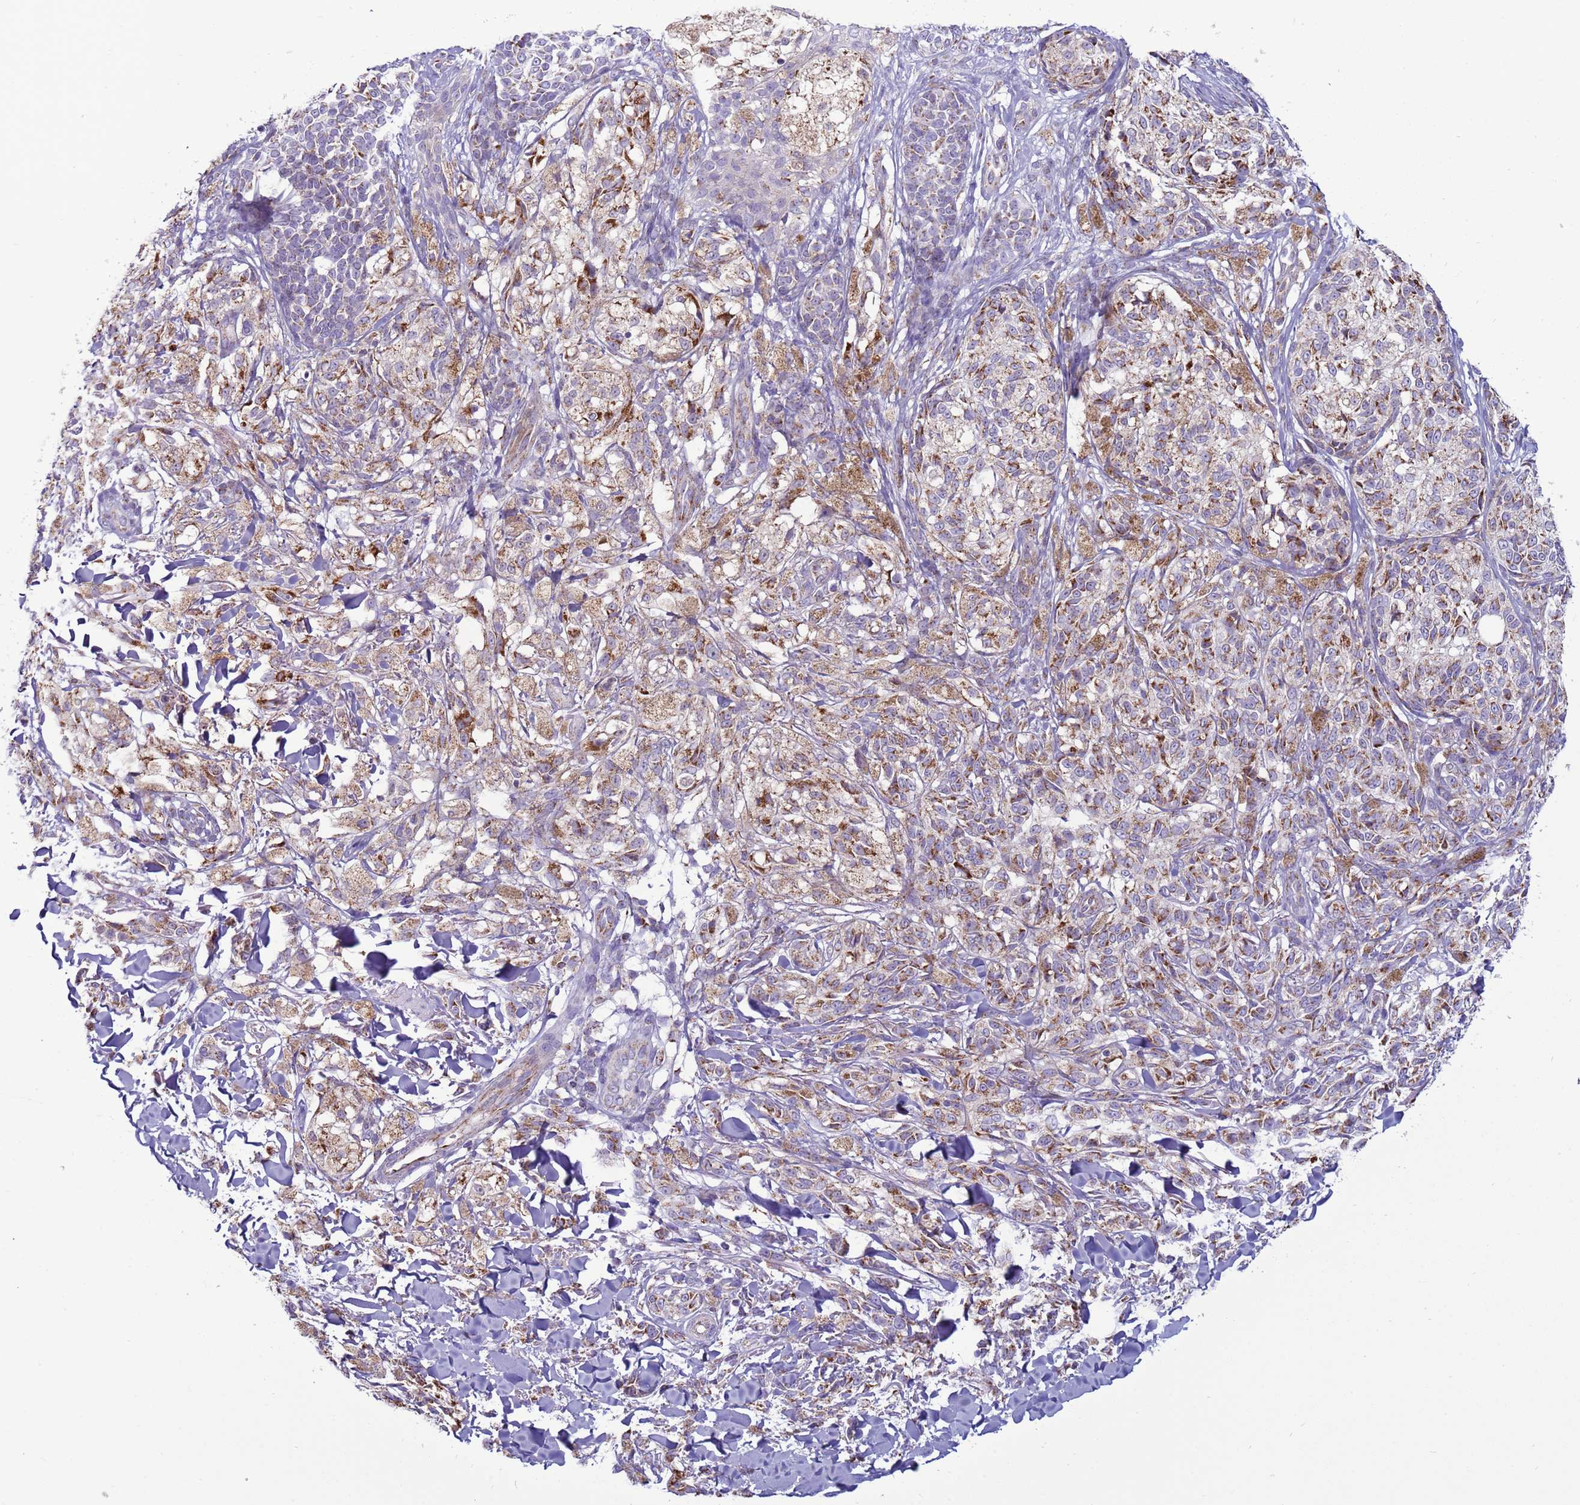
{"staining": {"intensity": "moderate", "quantity": ">75%", "location": "cytoplasmic/membranous"}, "tissue": "melanoma", "cell_type": "Tumor cells", "image_type": "cancer", "snomed": [{"axis": "morphology", "description": "Malignant melanoma, NOS"}, {"axis": "topography", "description": "Skin of upper extremity"}], "caption": "Tumor cells show medium levels of moderate cytoplasmic/membranous positivity in approximately >75% of cells in human melanoma.", "gene": "NCALD", "patient": {"sex": "male", "age": 40}}